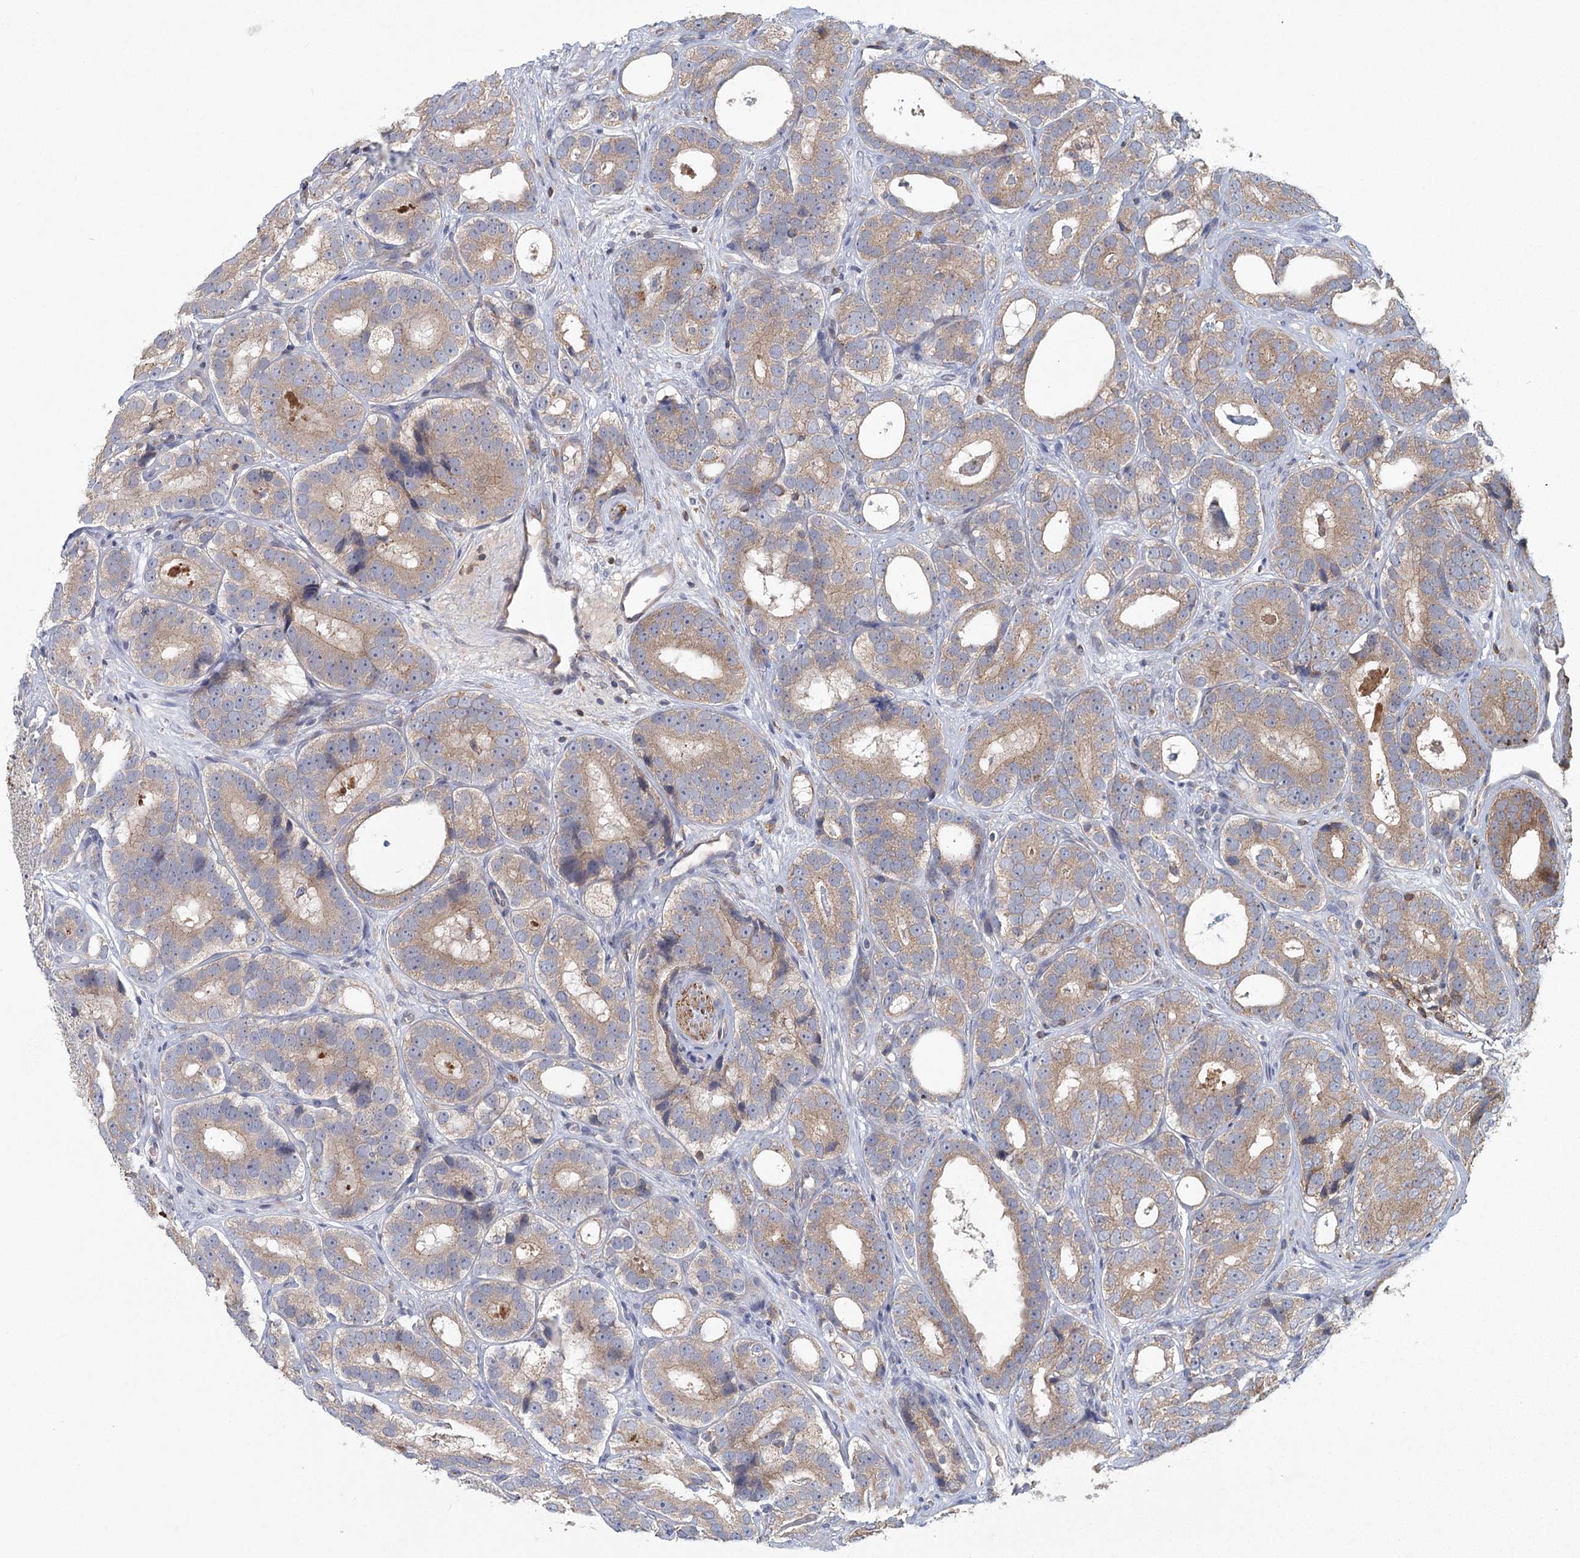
{"staining": {"intensity": "weak", "quantity": ">75%", "location": "cytoplasmic/membranous"}, "tissue": "prostate cancer", "cell_type": "Tumor cells", "image_type": "cancer", "snomed": [{"axis": "morphology", "description": "Adenocarcinoma, High grade"}, {"axis": "topography", "description": "Prostate"}], "caption": "High-grade adenocarcinoma (prostate) stained with DAB (3,3'-diaminobenzidine) immunohistochemistry displays low levels of weak cytoplasmic/membranous staining in approximately >75% of tumor cells.", "gene": "PLEKHA7", "patient": {"sex": "male", "age": 56}}